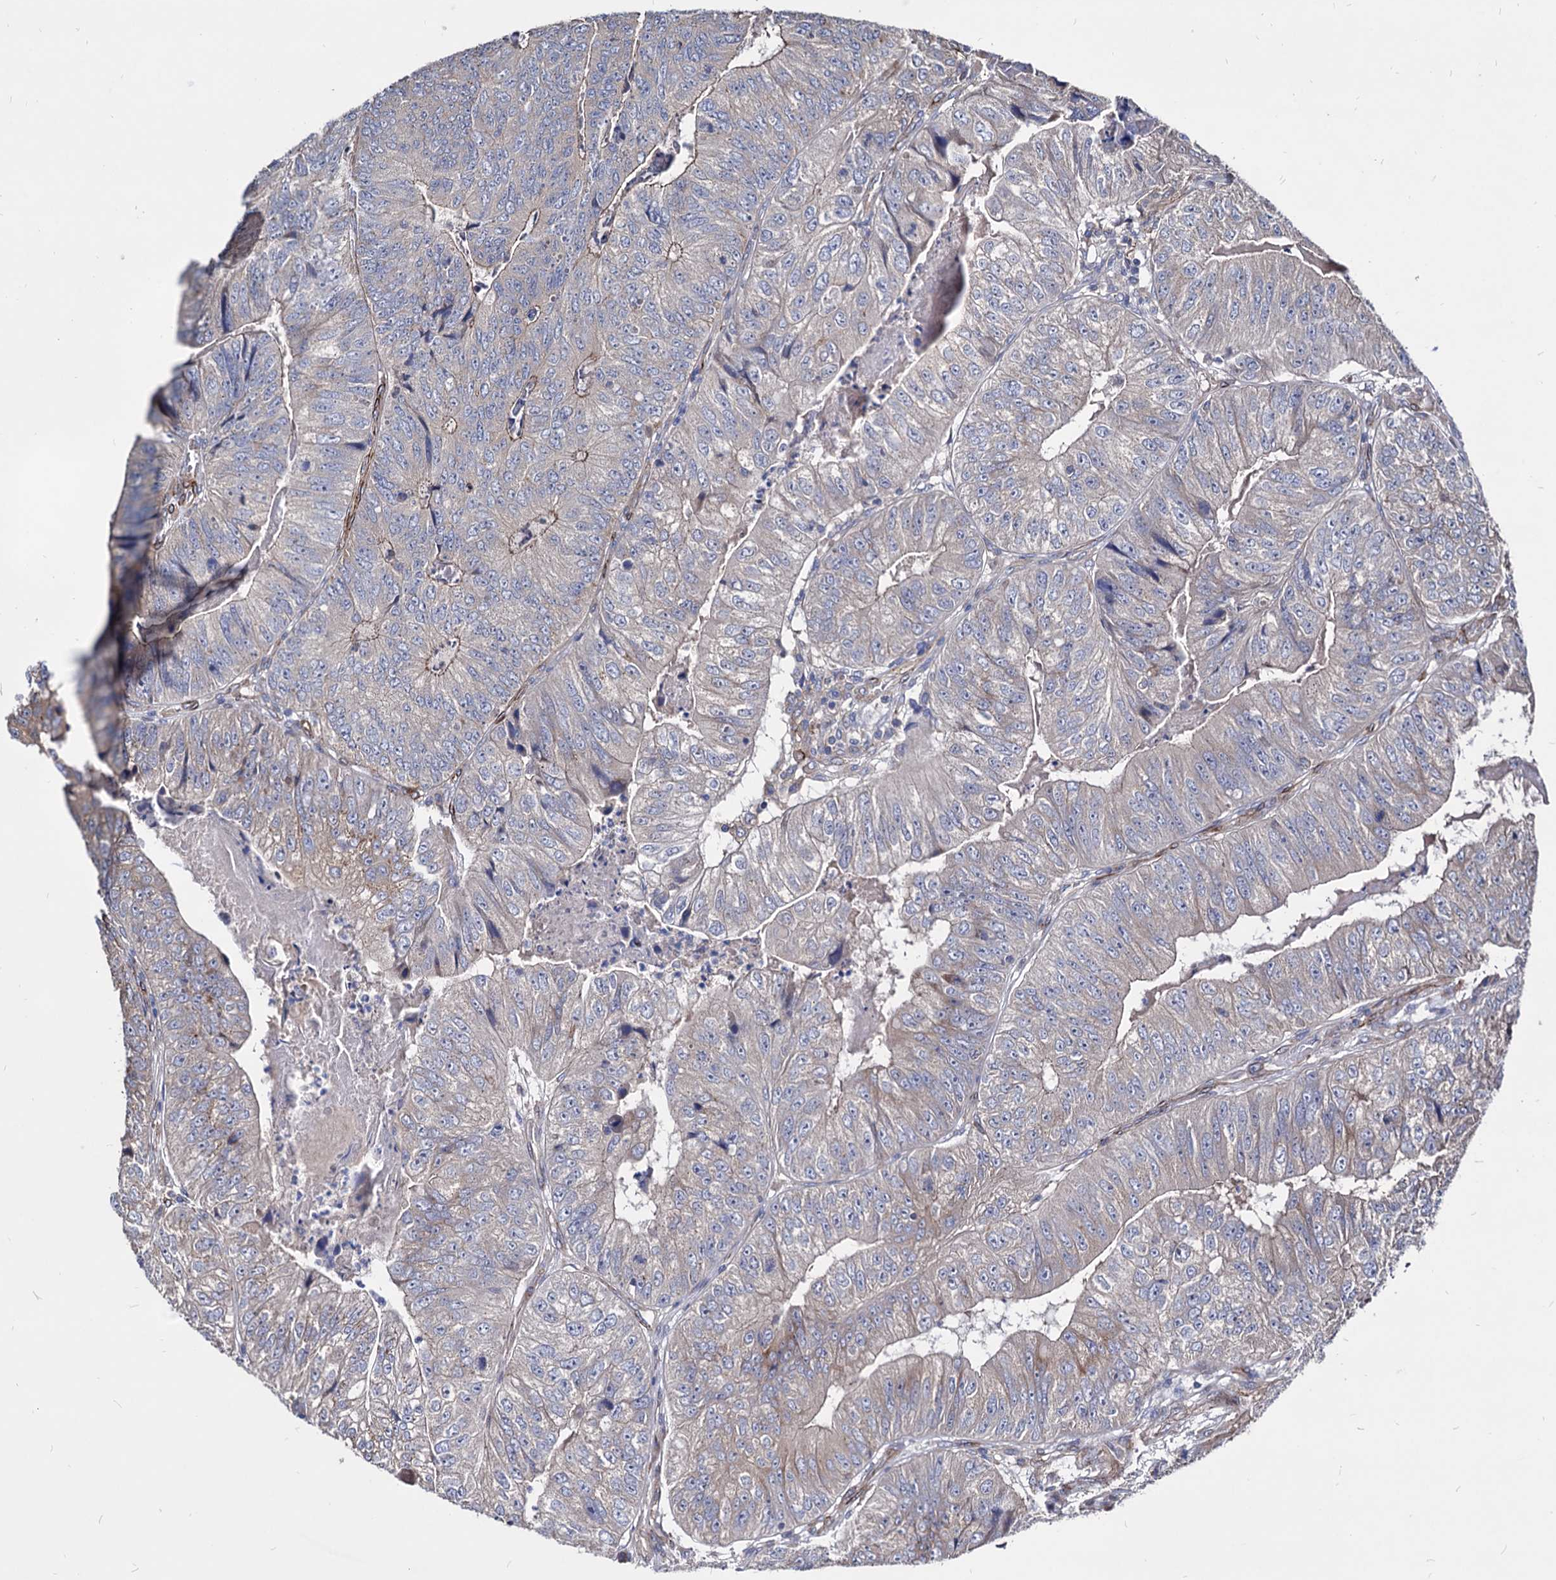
{"staining": {"intensity": "weak", "quantity": "<25%", "location": "cytoplasmic/membranous"}, "tissue": "colorectal cancer", "cell_type": "Tumor cells", "image_type": "cancer", "snomed": [{"axis": "morphology", "description": "Adenocarcinoma, NOS"}, {"axis": "topography", "description": "Colon"}], "caption": "Histopathology image shows no protein positivity in tumor cells of colorectal adenocarcinoma tissue.", "gene": "WDR11", "patient": {"sex": "female", "age": 67}}